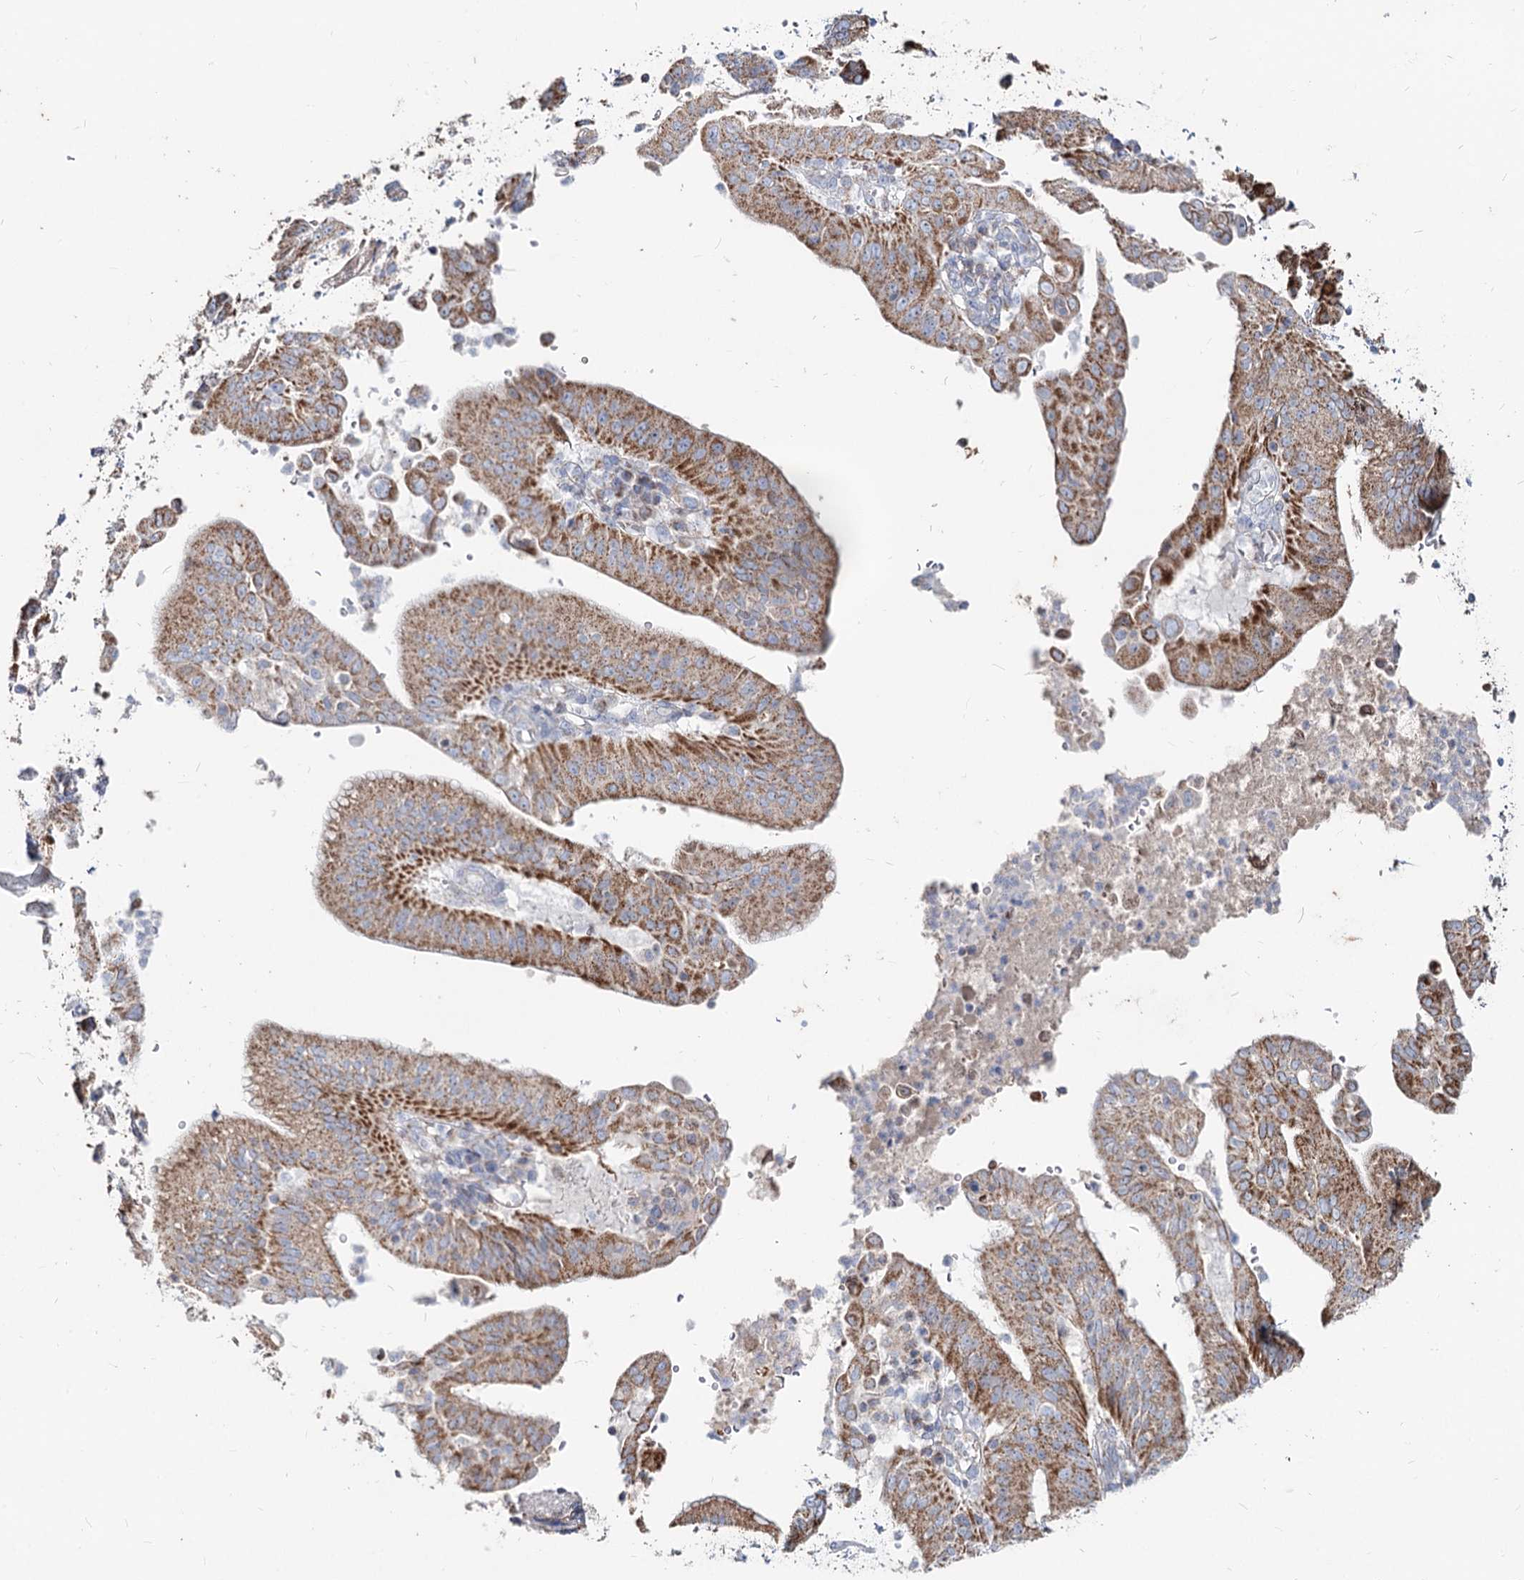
{"staining": {"intensity": "moderate", "quantity": ">75%", "location": "cytoplasmic/membranous"}, "tissue": "pancreatic cancer", "cell_type": "Tumor cells", "image_type": "cancer", "snomed": [{"axis": "morphology", "description": "Adenocarcinoma, NOS"}, {"axis": "topography", "description": "Pancreas"}], "caption": "Immunohistochemistry micrograph of human pancreatic cancer (adenocarcinoma) stained for a protein (brown), which exhibits medium levels of moderate cytoplasmic/membranous positivity in approximately >75% of tumor cells.", "gene": "MCCC2", "patient": {"sex": "male", "age": 68}}